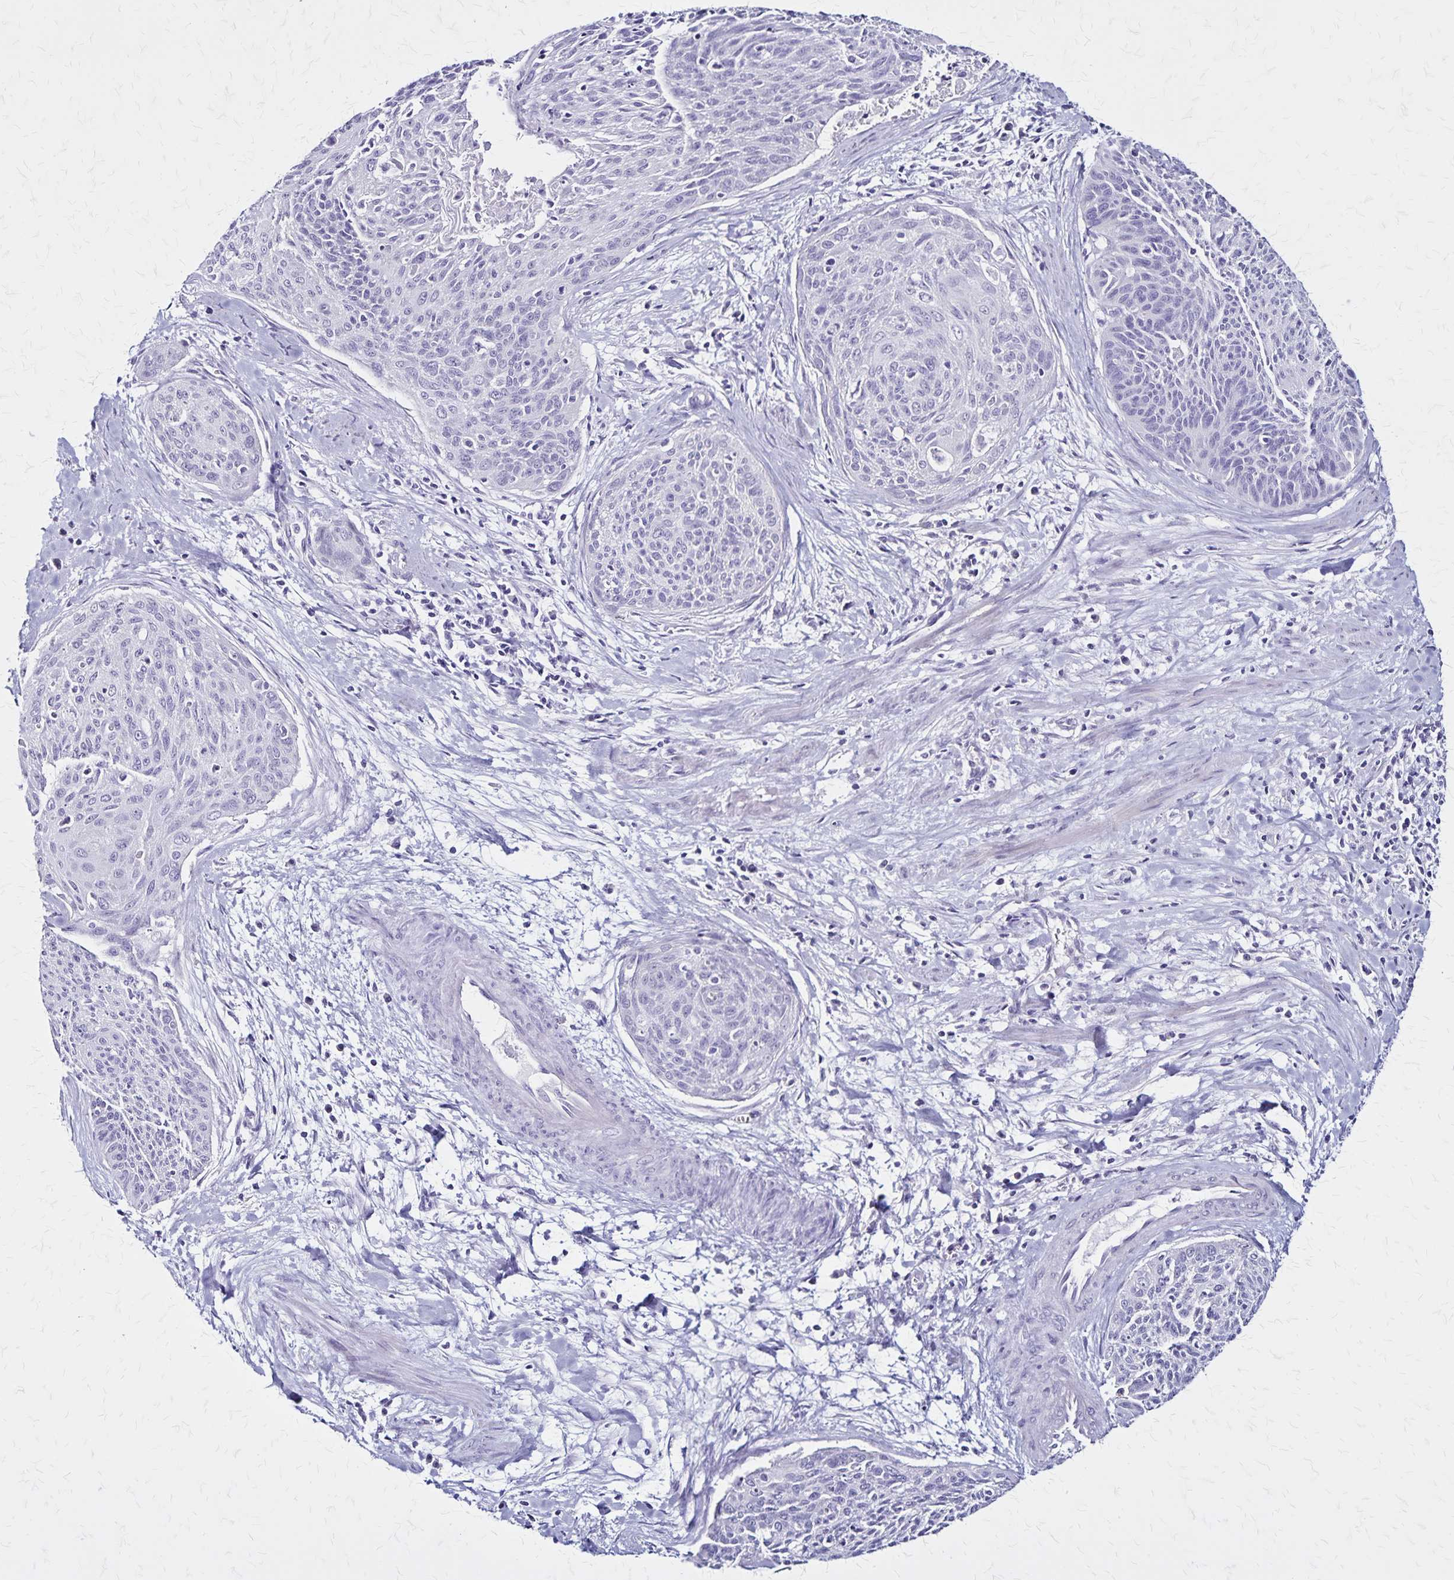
{"staining": {"intensity": "negative", "quantity": "none", "location": "none"}, "tissue": "cervical cancer", "cell_type": "Tumor cells", "image_type": "cancer", "snomed": [{"axis": "morphology", "description": "Squamous cell carcinoma, NOS"}, {"axis": "topography", "description": "Cervix"}], "caption": "Tumor cells are negative for brown protein staining in cervical cancer.", "gene": "PLXNA4", "patient": {"sex": "female", "age": 55}}